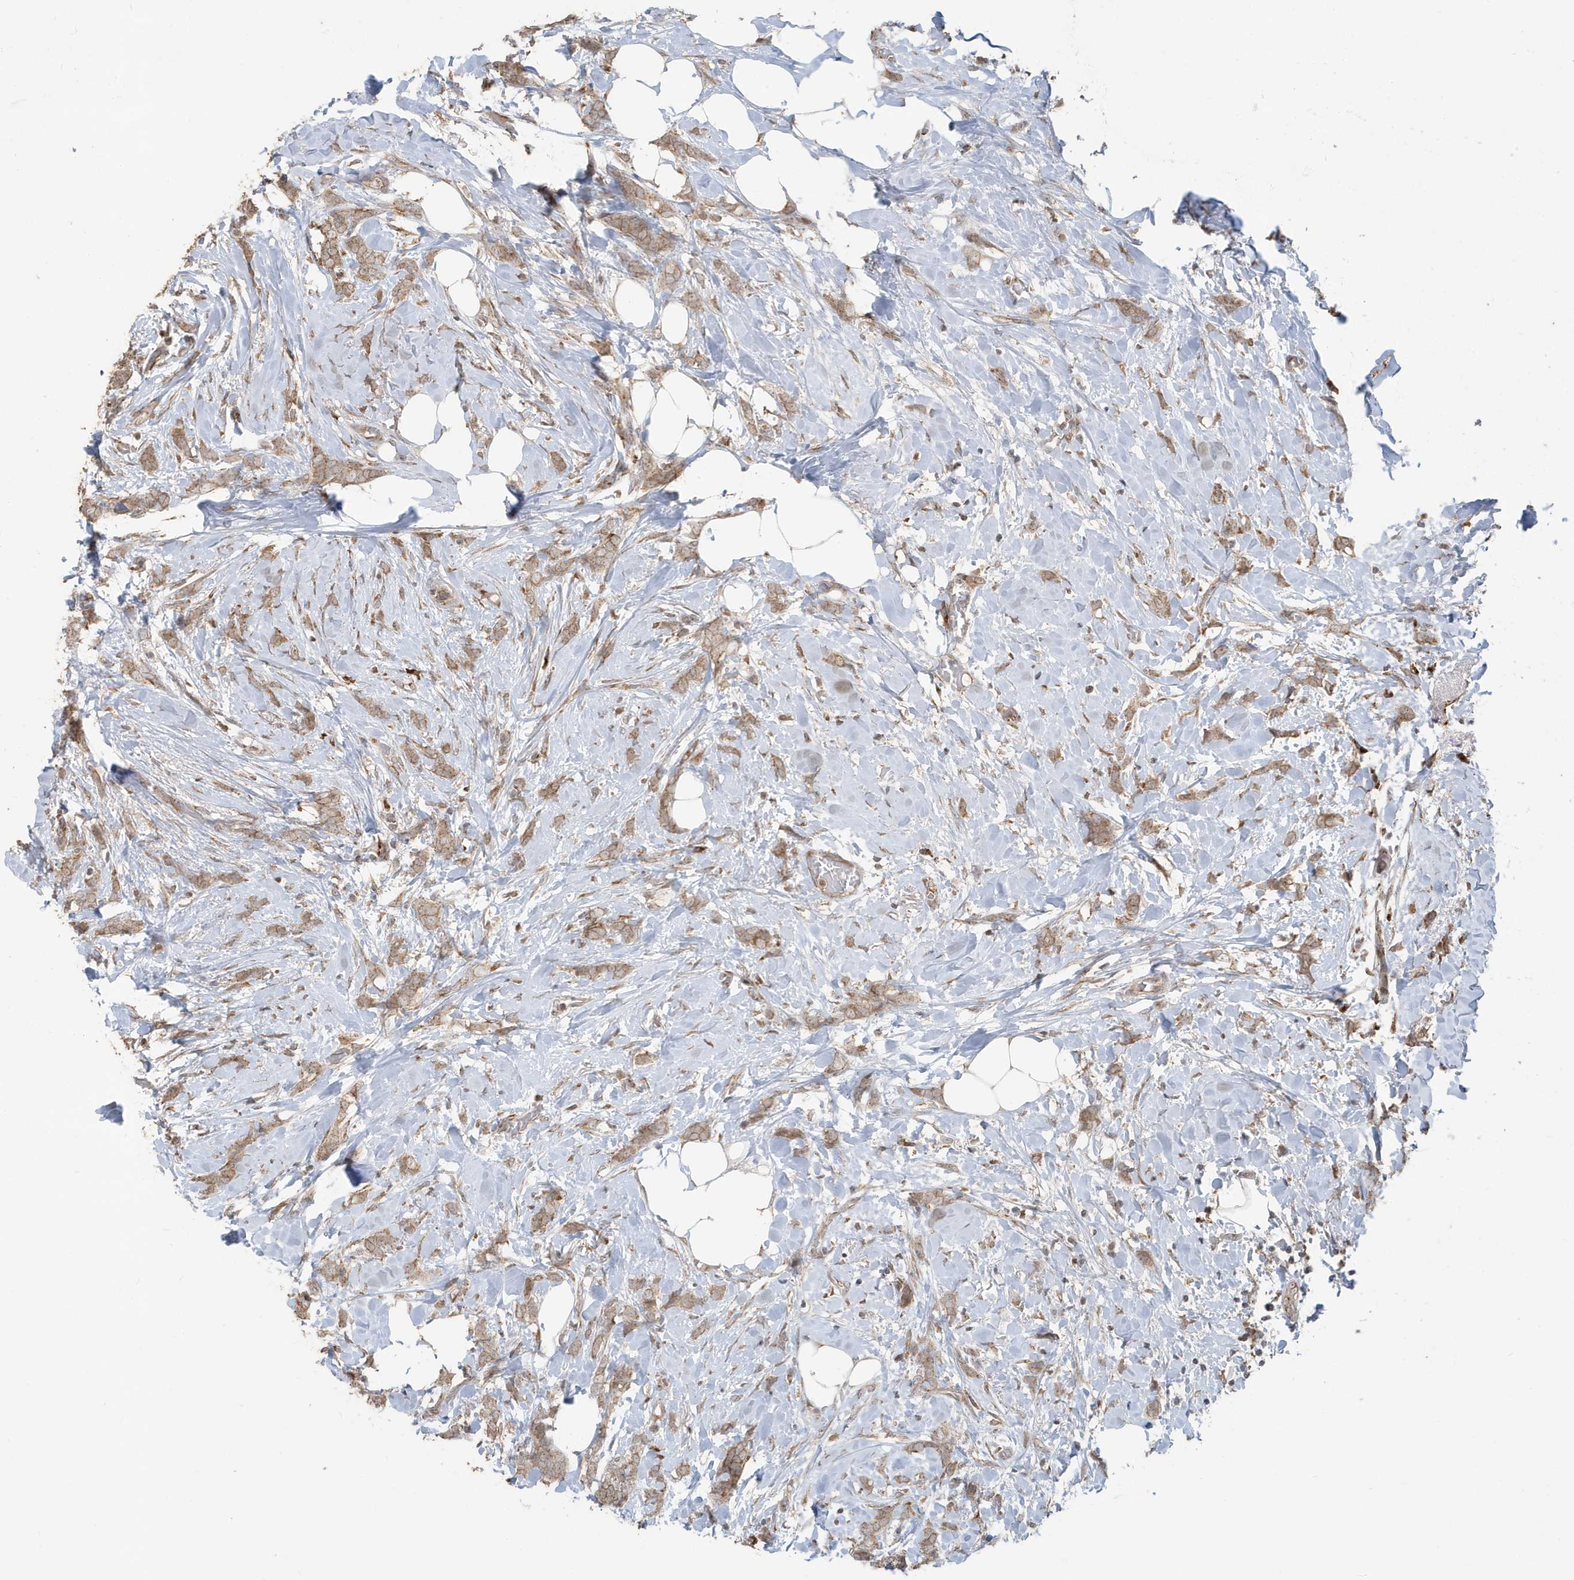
{"staining": {"intensity": "moderate", "quantity": ">75%", "location": "cytoplasmic/membranous"}, "tissue": "breast cancer", "cell_type": "Tumor cells", "image_type": "cancer", "snomed": [{"axis": "morphology", "description": "Lobular carcinoma, in situ"}, {"axis": "morphology", "description": "Lobular carcinoma"}, {"axis": "topography", "description": "Breast"}], "caption": "Lobular carcinoma in situ (breast) tissue exhibits moderate cytoplasmic/membranous positivity in about >75% of tumor cells", "gene": "RER1", "patient": {"sex": "female", "age": 41}}